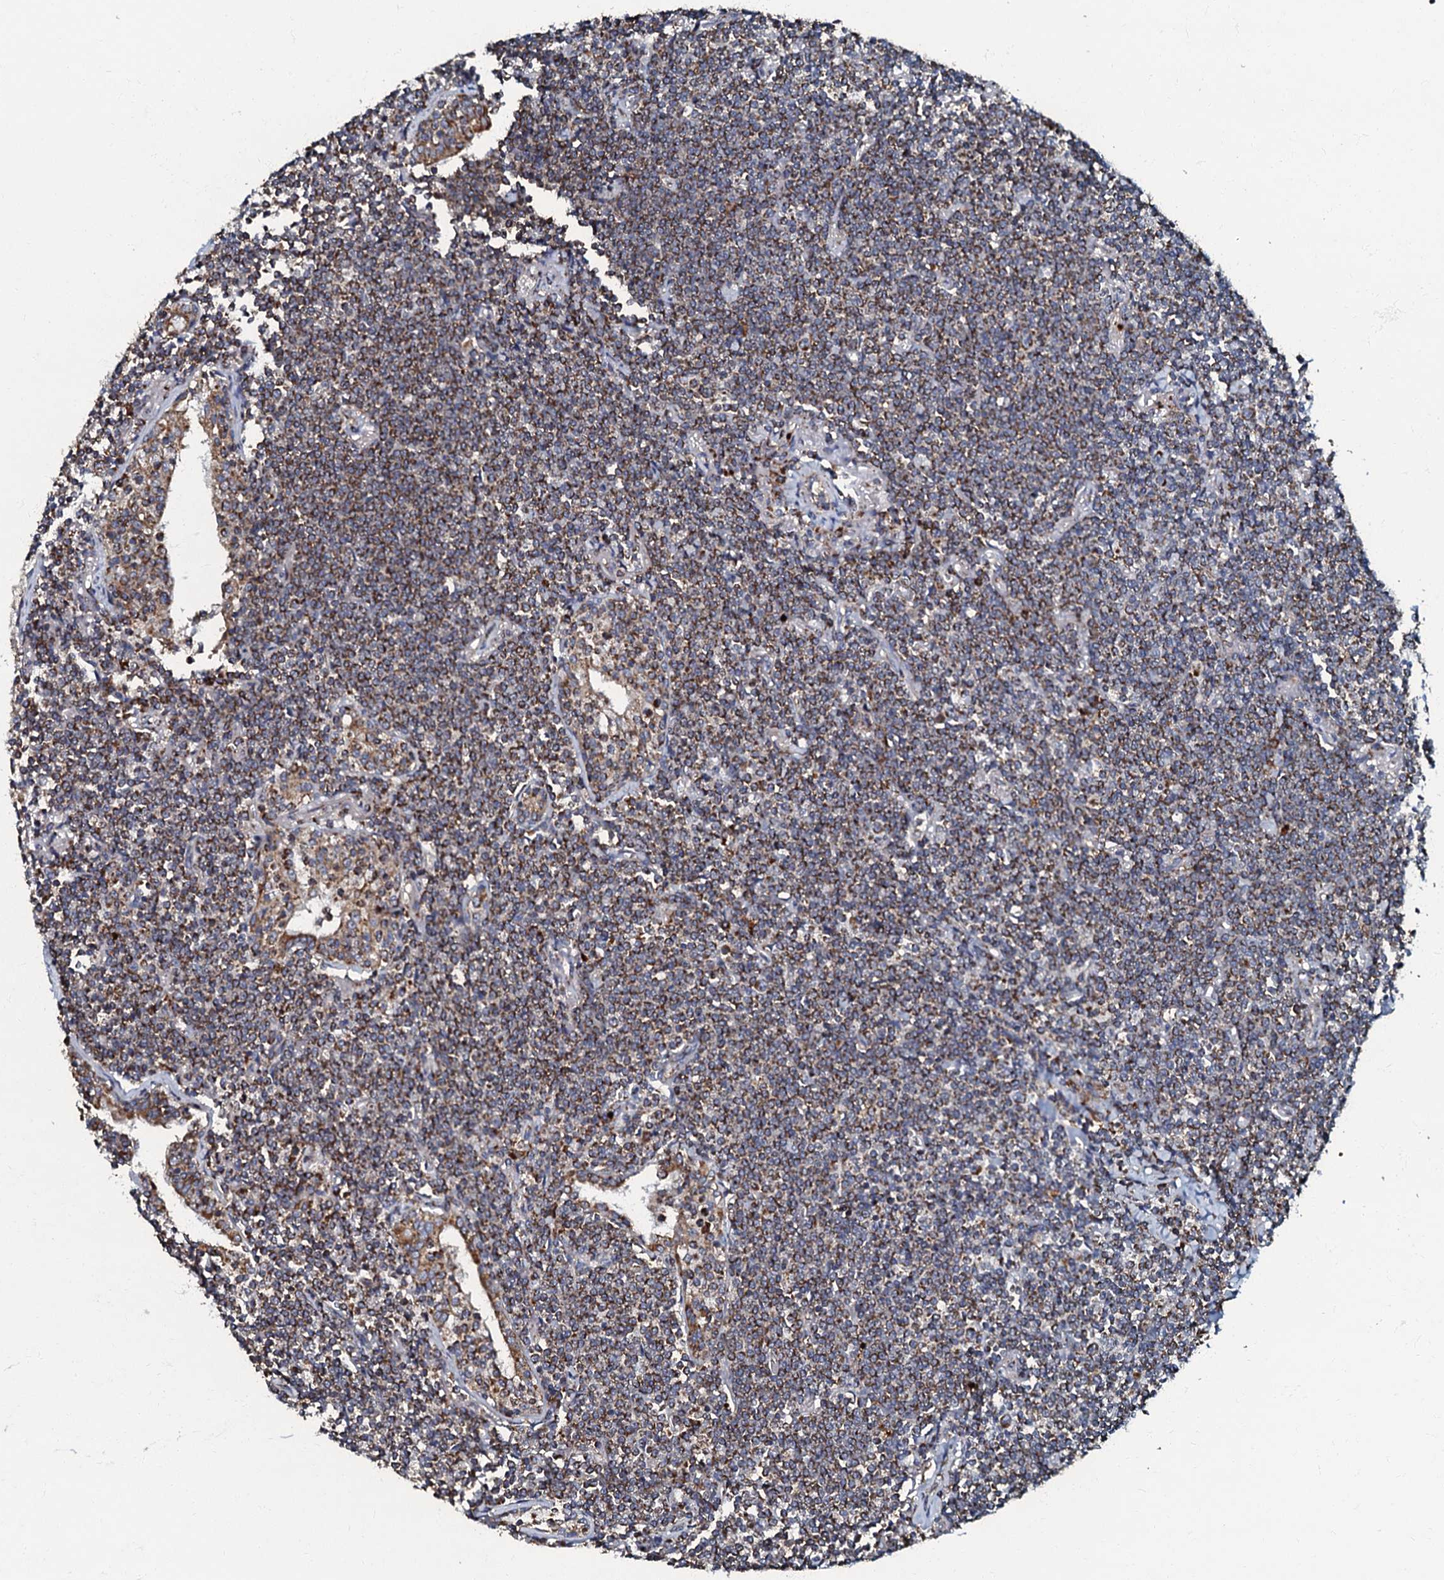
{"staining": {"intensity": "moderate", "quantity": "25%-75%", "location": "cytoplasmic/membranous"}, "tissue": "lymphoma", "cell_type": "Tumor cells", "image_type": "cancer", "snomed": [{"axis": "morphology", "description": "Malignant lymphoma, non-Hodgkin's type, Low grade"}, {"axis": "topography", "description": "Lung"}], "caption": "High-magnification brightfield microscopy of low-grade malignant lymphoma, non-Hodgkin's type stained with DAB (3,3'-diaminobenzidine) (brown) and counterstained with hematoxylin (blue). tumor cells exhibit moderate cytoplasmic/membranous staining is identified in approximately25%-75% of cells.", "gene": "NDUFA12", "patient": {"sex": "female", "age": 71}}